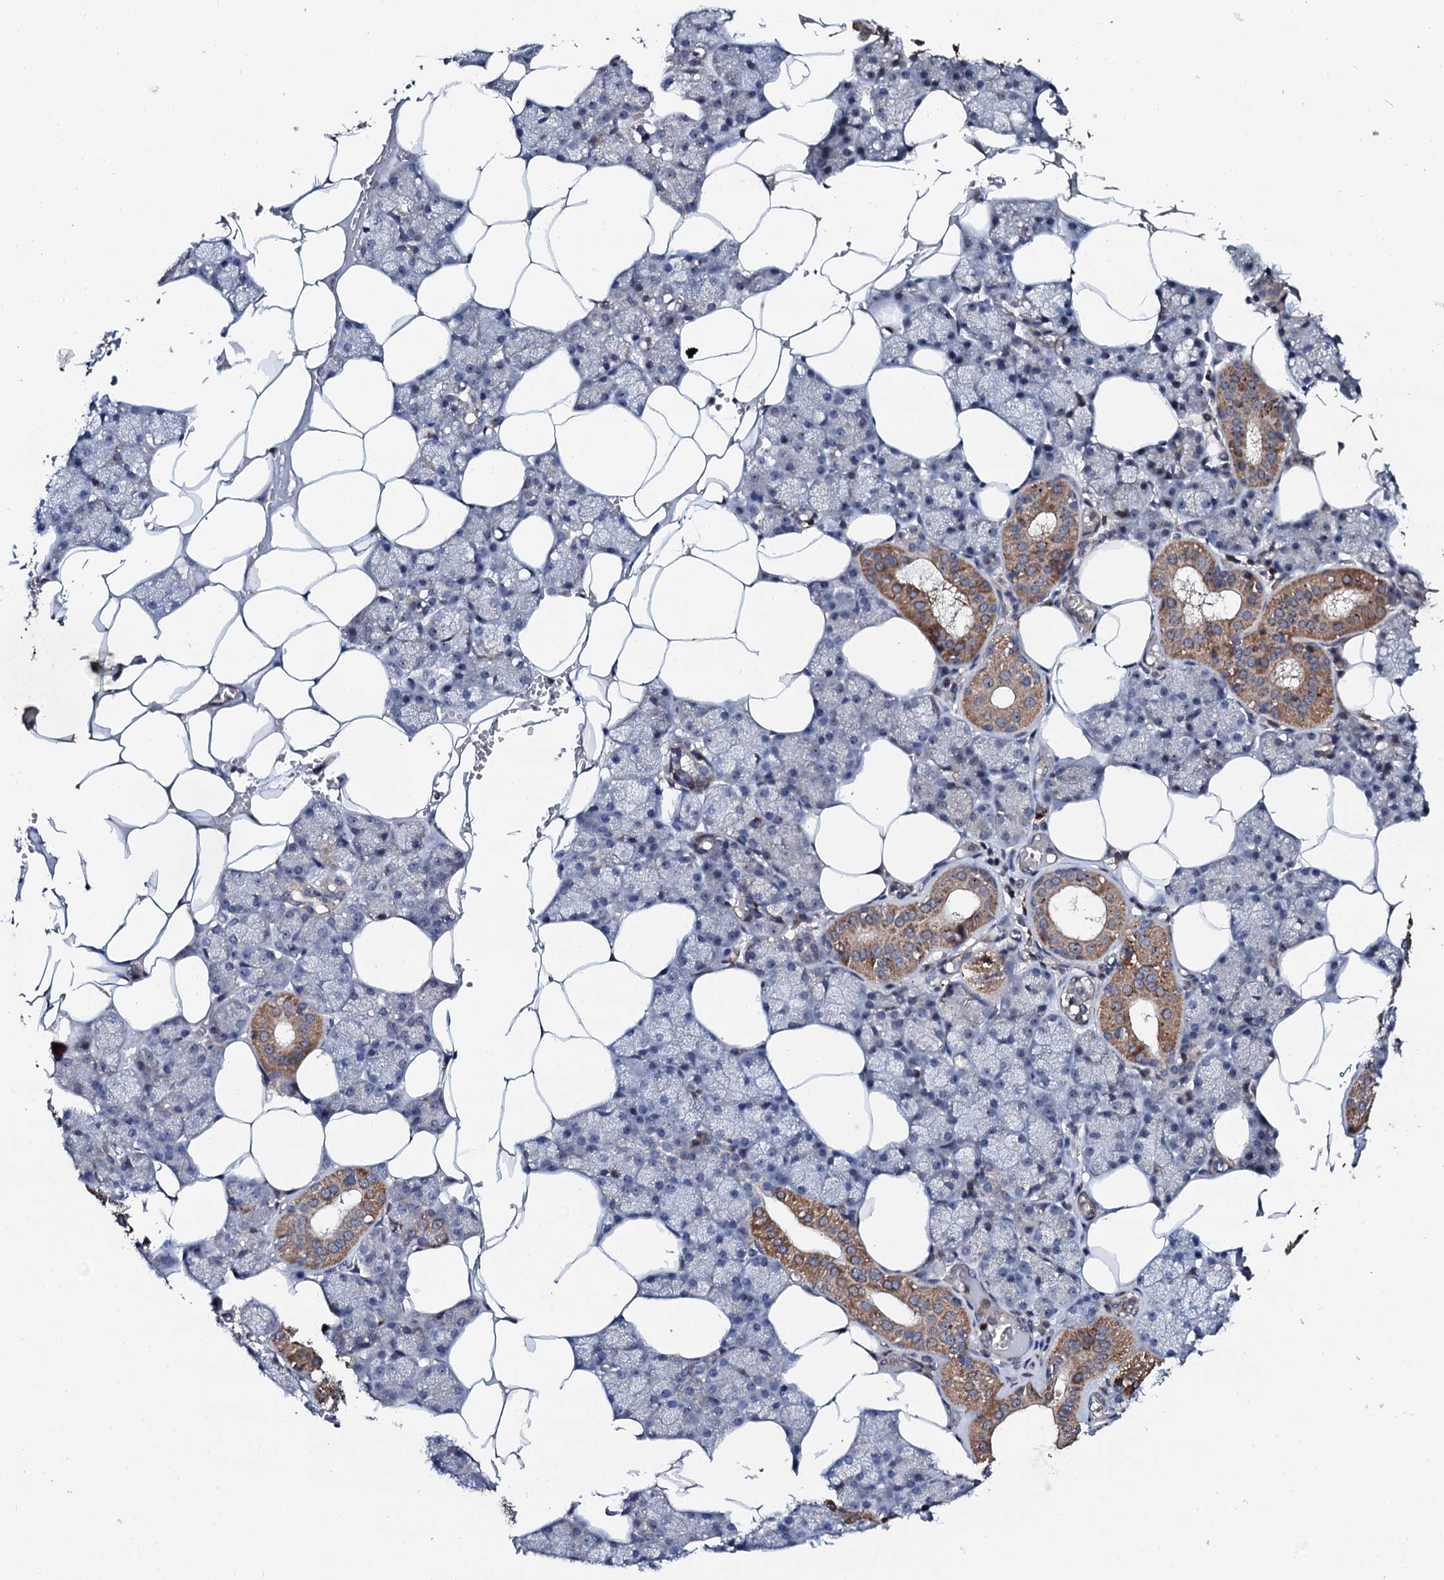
{"staining": {"intensity": "moderate", "quantity": "<25%", "location": "cytoplasmic/membranous"}, "tissue": "salivary gland", "cell_type": "Glandular cells", "image_type": "normal", "snomed": [{"axis": "morphology", "description": "Normal tissue, NOS"}, {"axis": "topography", "description": "Salivary gland"}], "caption": "Immunohistochemistry histopathology image of benign salivary gland stained for a protein (brown), which demonstrates low levels of moderate cytoplasmic/membranous expression in about <25% of glandular cells.", "gene": "GTPBP4", "patient": {"sex": "male", "age": 62}}